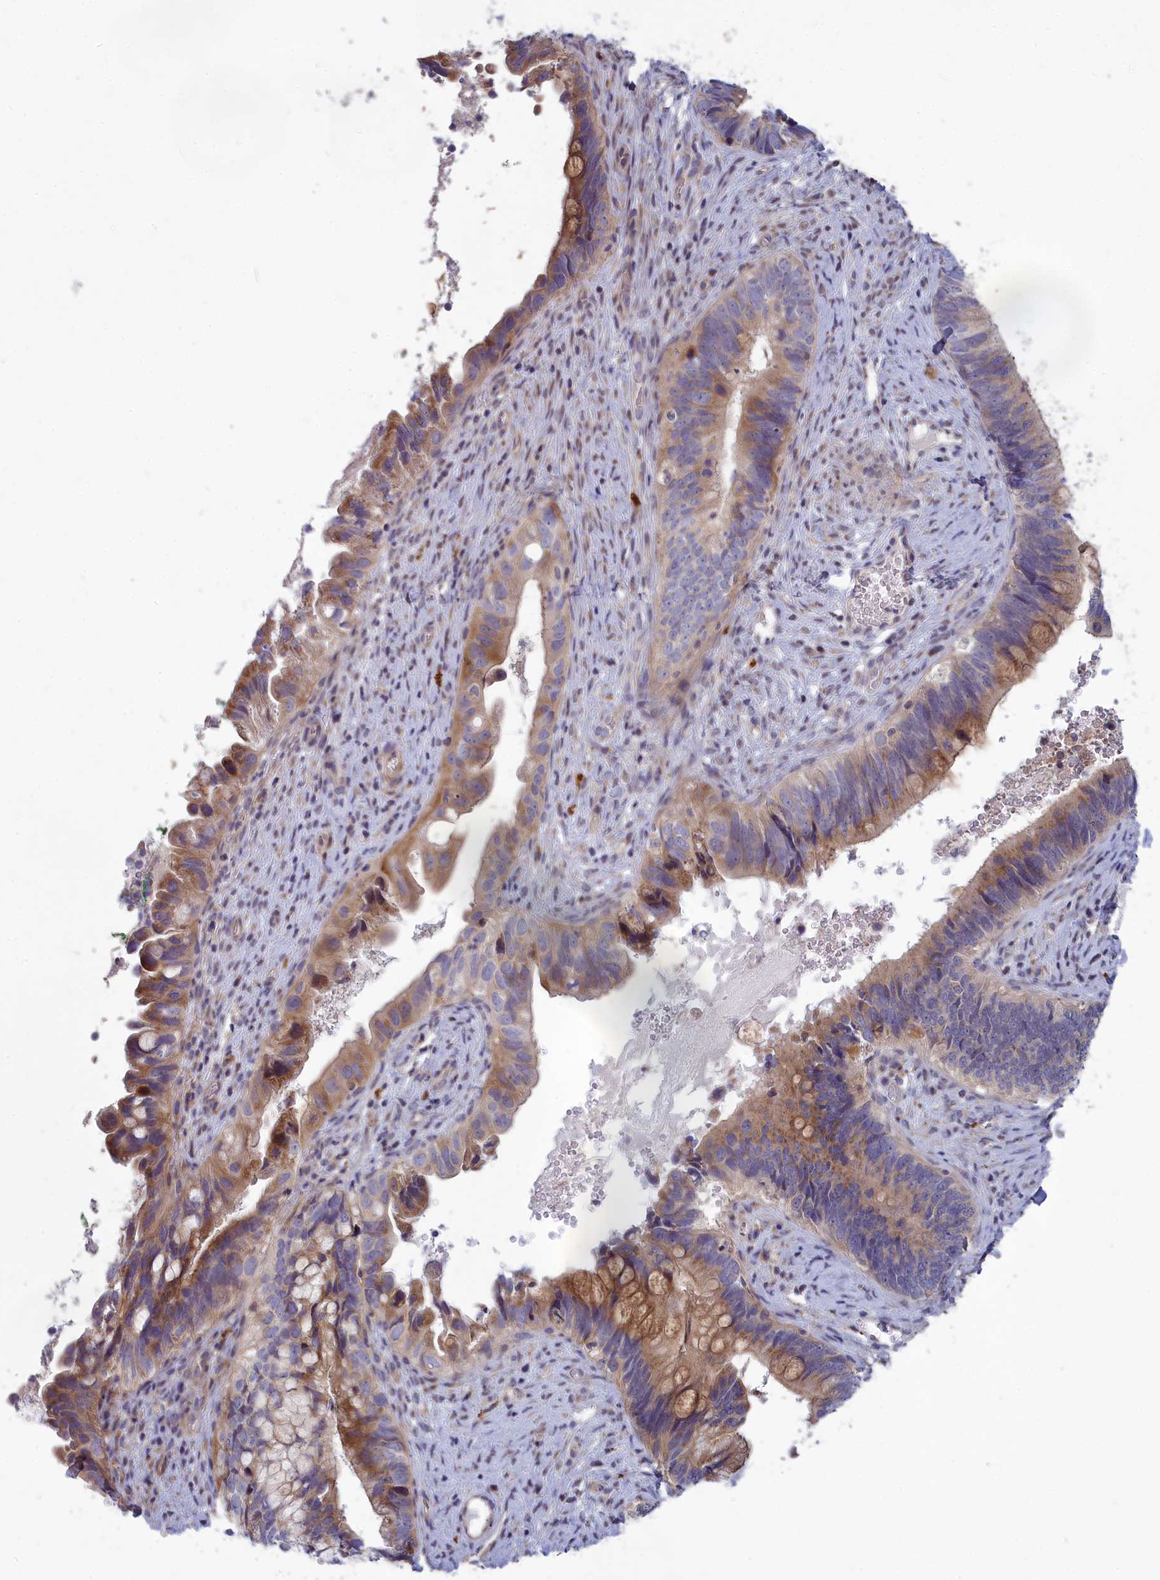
{"staining": {"intensity": "moderate", "quantity": "25%-75%", "location": "cytoplasmic/membranous"}, "tissue": "cervical cancer", "cell_type": "Tumor cells", "image_type": "cancer", "snomed": [{"axis": "morphology", "description": "Adenocarcinoma, NOS"}, {"axis": "topography", "description": "Cervix"}], "caption": "Protein expression by immunohistochemistry (IHC) demonstrates moderate cytoplasmic/membranous positivity in about 25%-75% of tumor cells in cervical adenocarcinoma.", "gene": "BLTP2", "patient": {"sex": "female", "age": 42}}